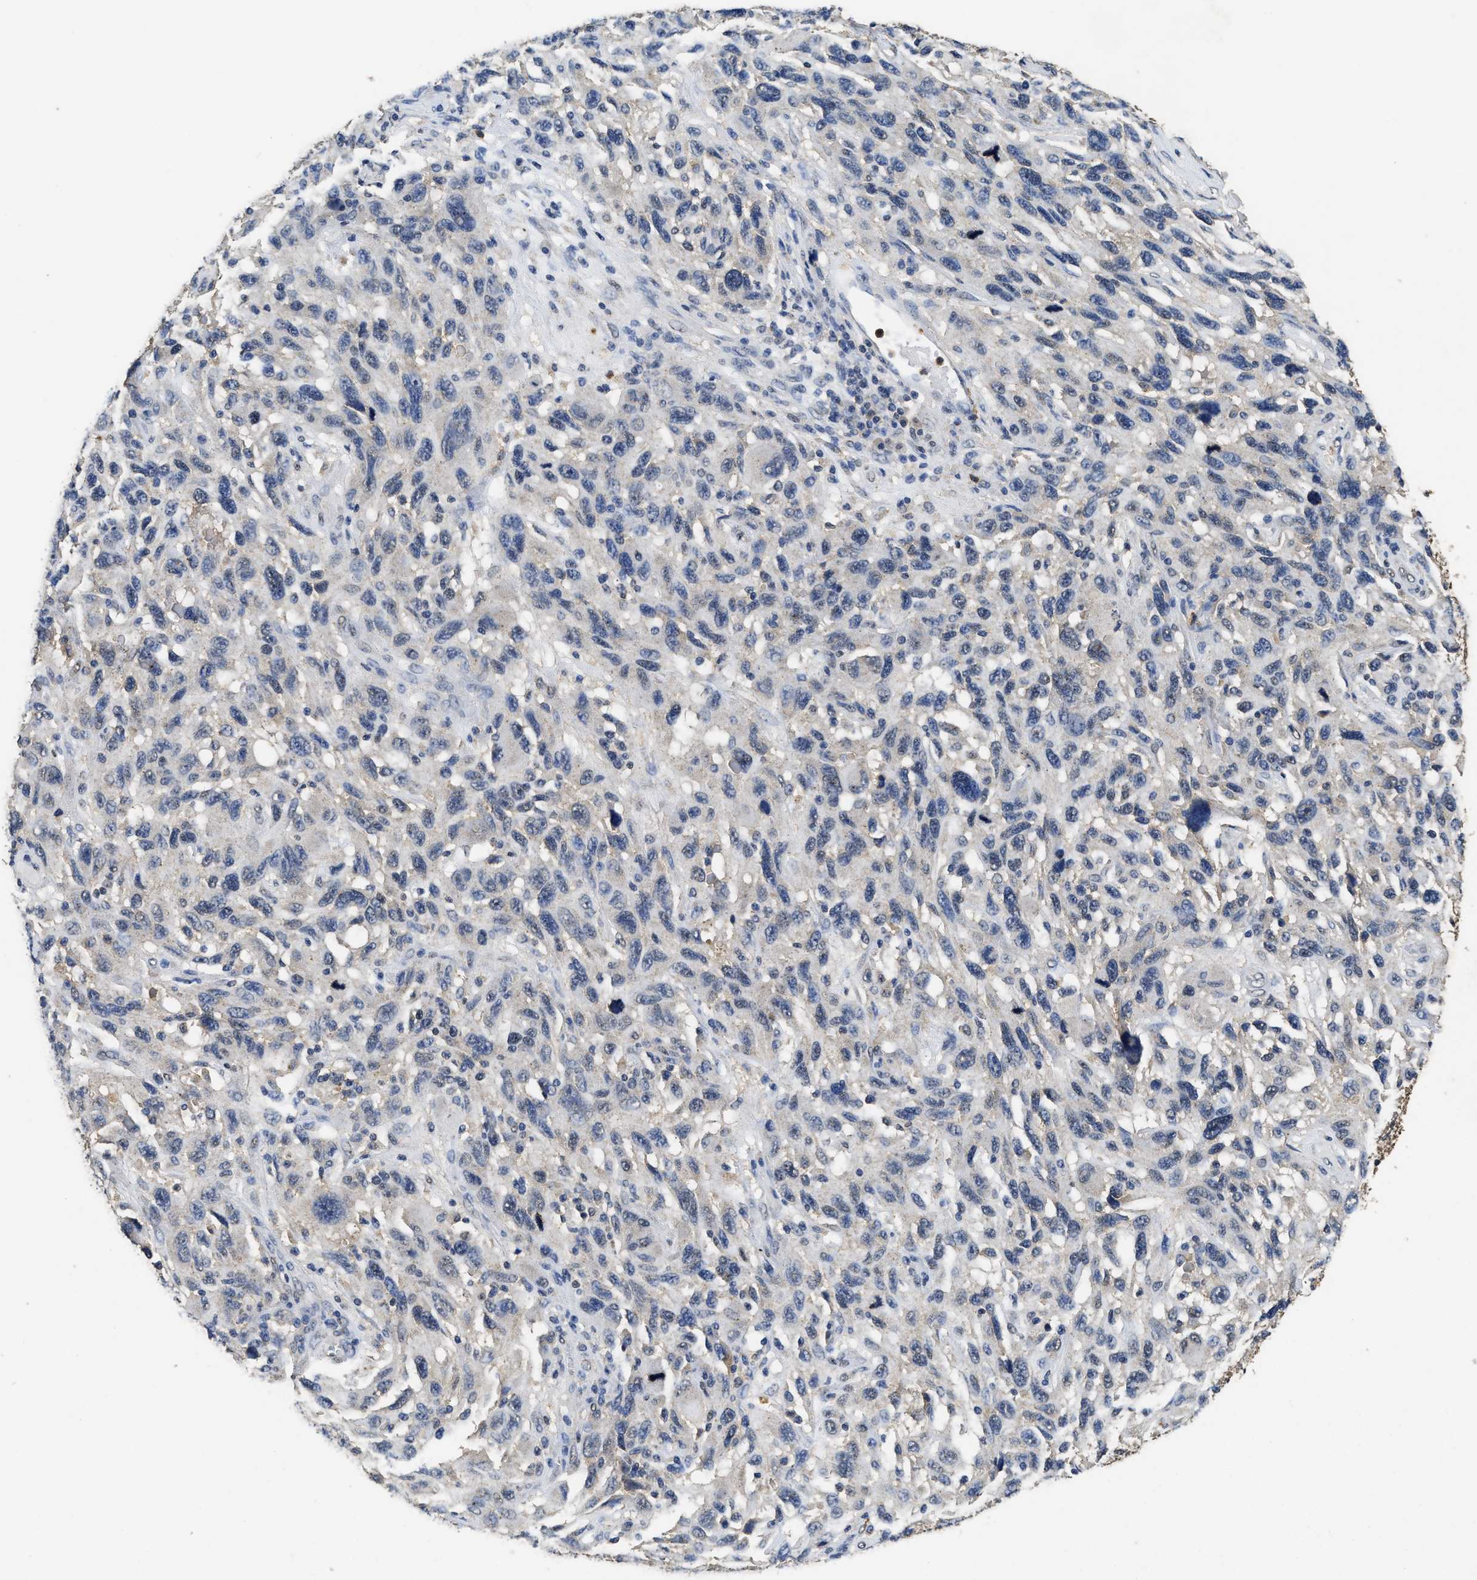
{"staining": {"intensity": "negative", "quantity": "none", "location": "none"}, "tissue": "melanoma", "cell_type": "Tumor cells", "image_type": "cancer", "snomed": [{"axis": "morphology", "description": "Malignant melanoma, NOS"}, {"axis": "topography", "description": "Skin"}], "caption": "A high-resolution histopathology image shows immunohistochemistry (IHC) staining of malignant melanoma, which displays no significant staining in tumor cells.", "gene": "CTNNA1", "patient": {"sex": "male", "age": 53}}